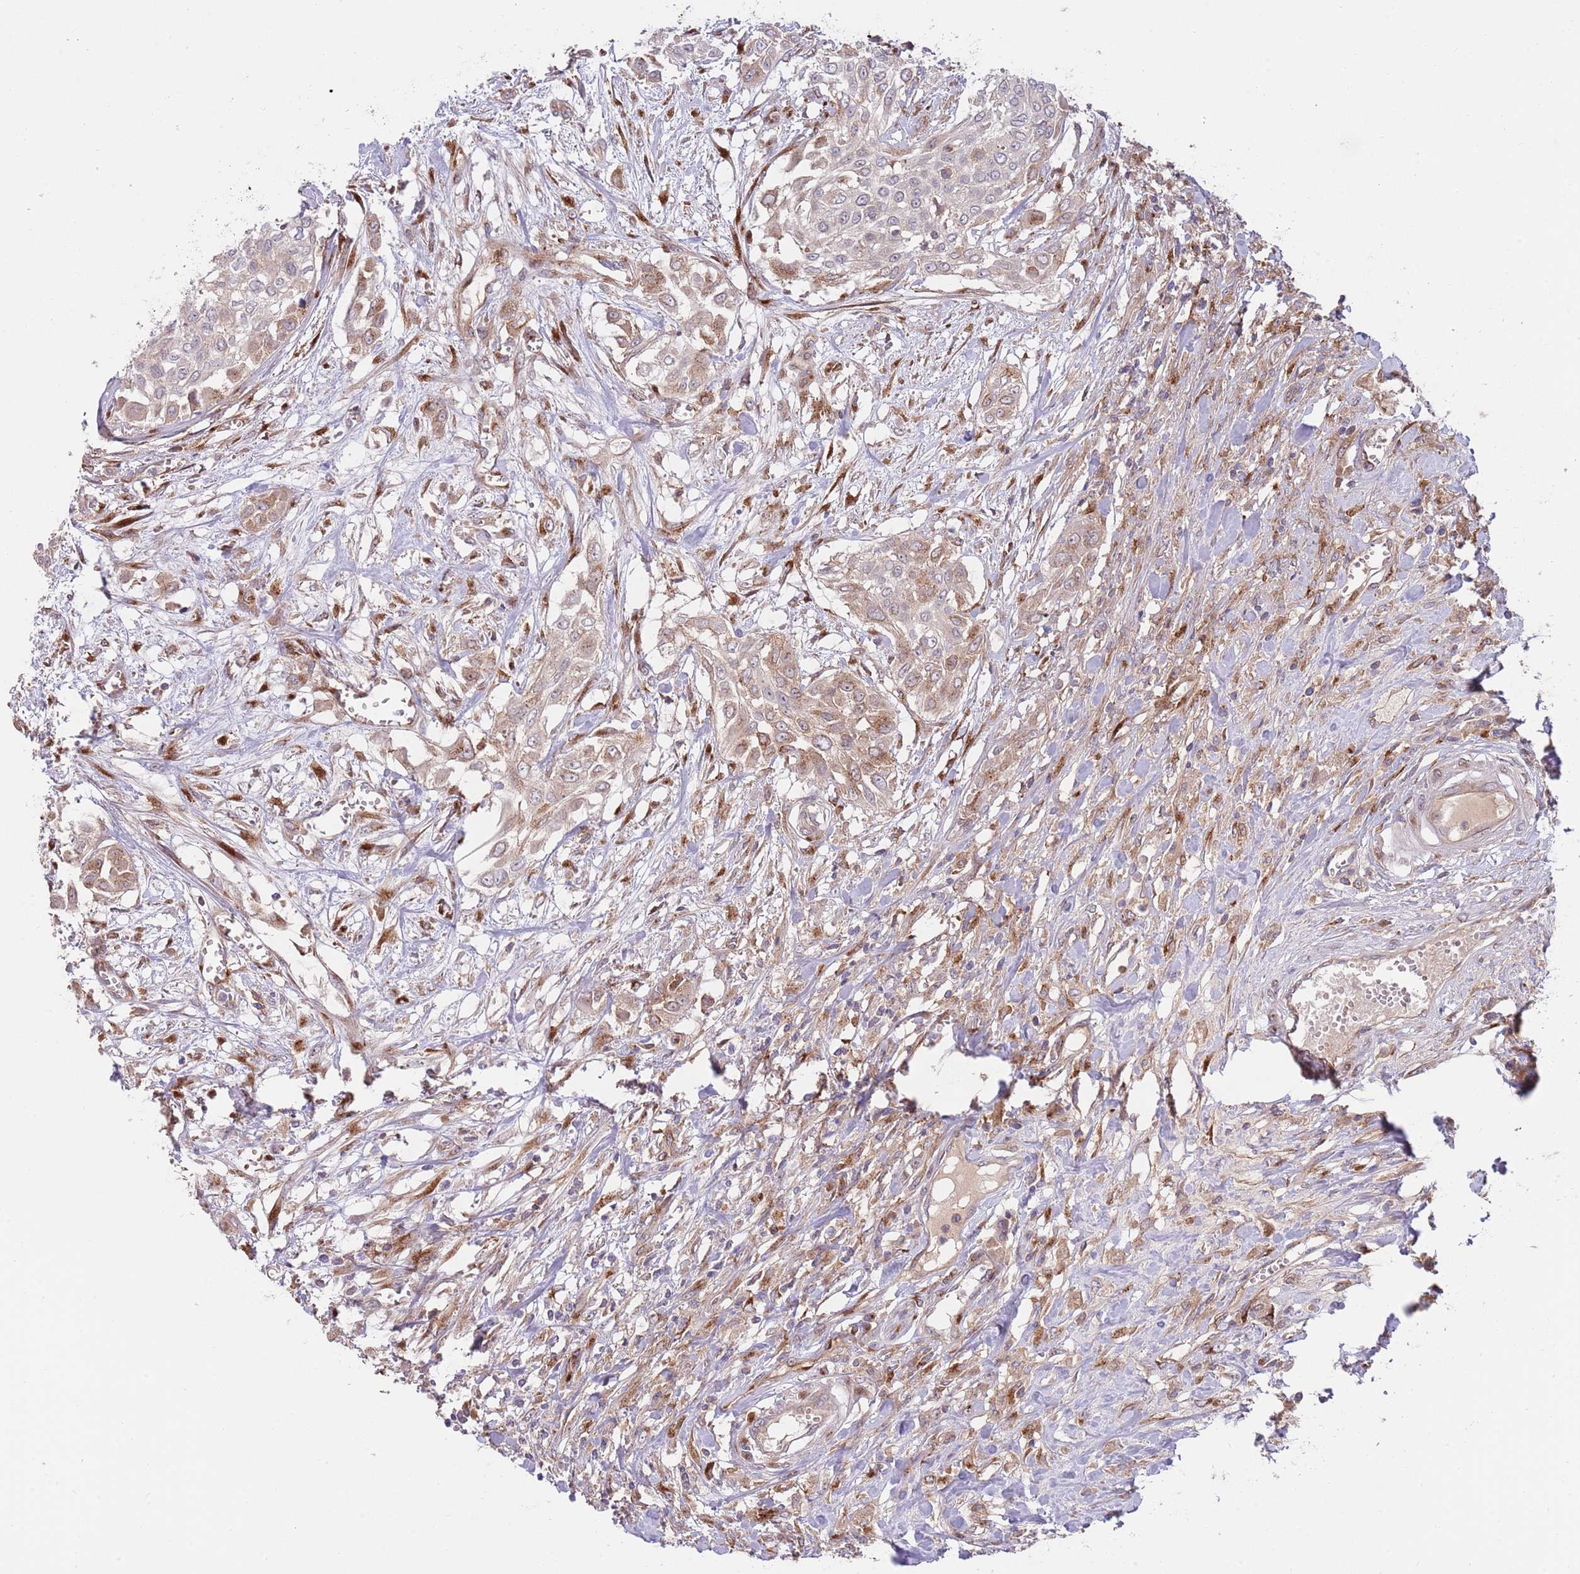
{"staining": {"intensity": "weak", "quantity": ">75%", "location": "cytoplasmic/membranous"}, "tissue": "urothelial cancer", "cell_type": "Tumor cells", "image_type": "cancer", "snomed": [{"axis": "morphology", "description": "Urothelial carcinoma, High grade"}, {"axis": "topography", "description": "Urinary bladder"}], "caption": "A low amount of weak cytoplasmic/membranous positivity is appreciated in approximately >75% of tumor cells in urothelial cancer tissue.", "gene": "BTBD7", "patient": {"sex": "male", "age": 57}}